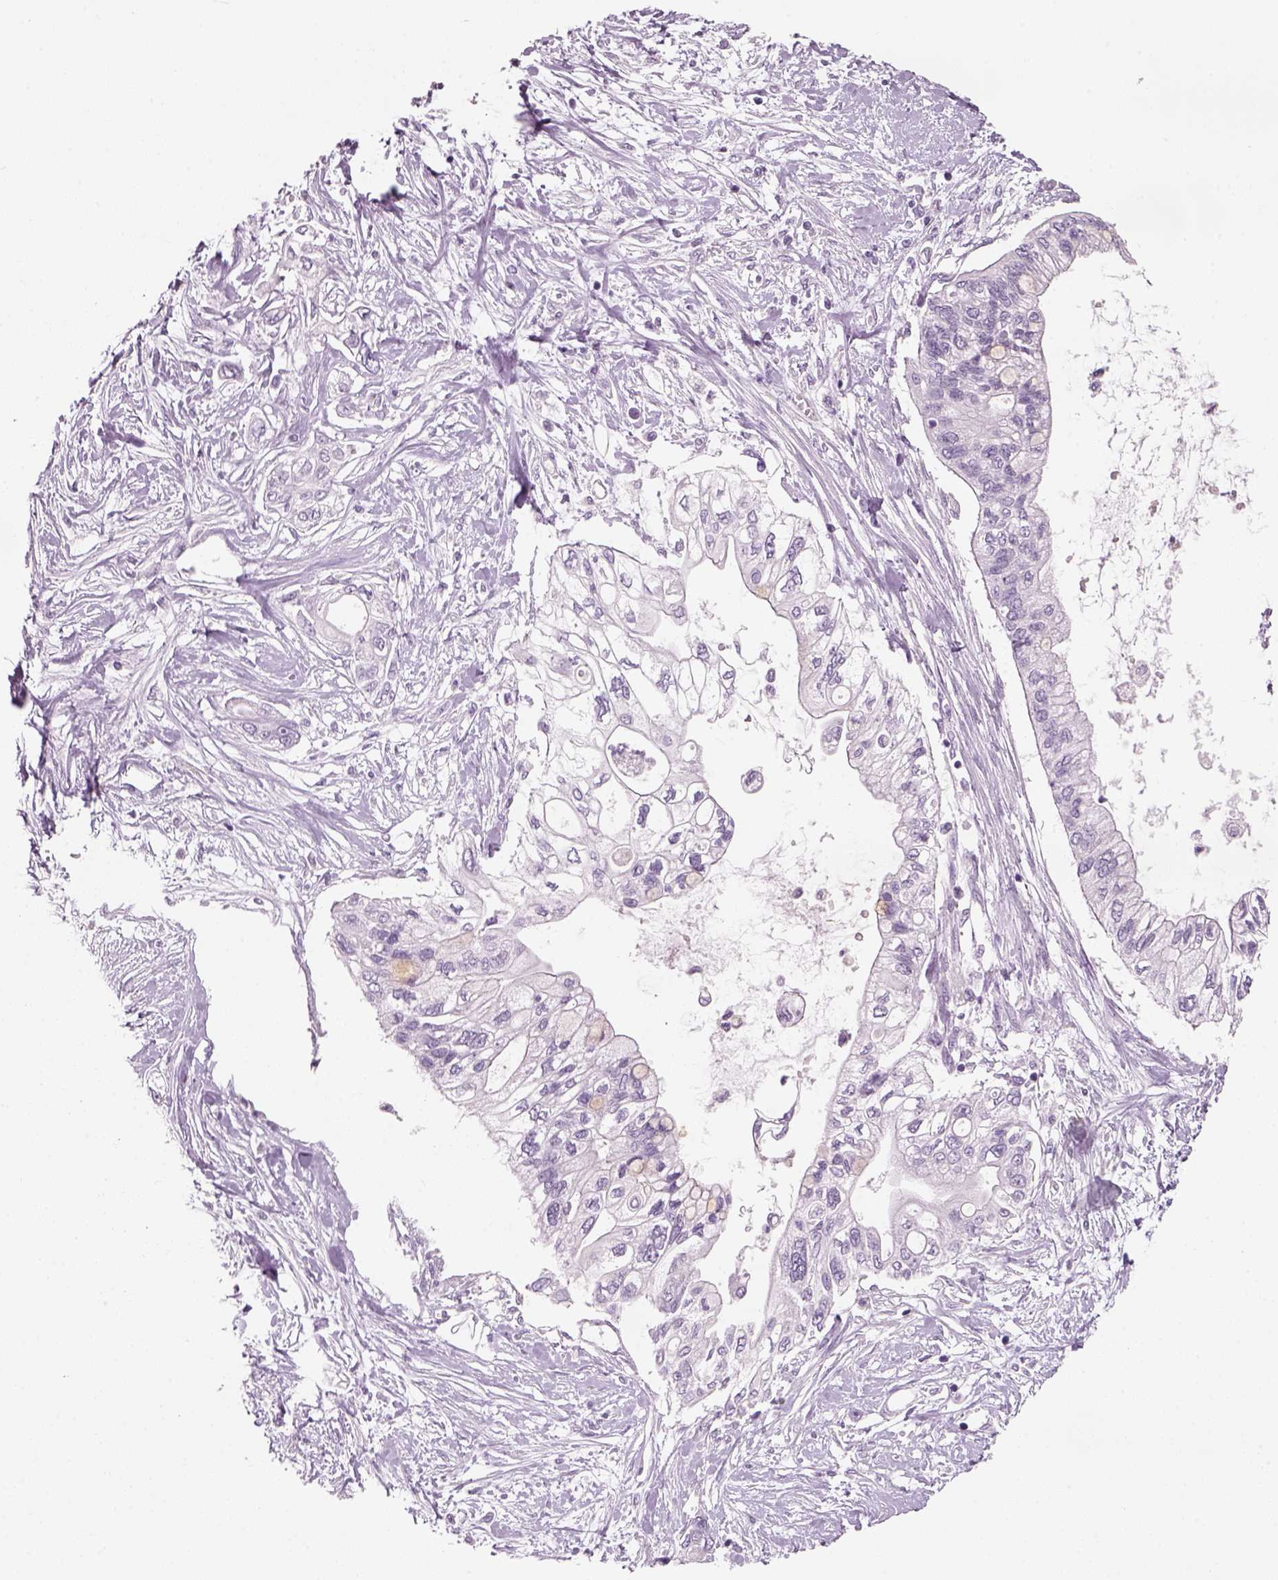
{"staining": {"intensity": "negative", "quantity": "none", "location": "none"}, "tissue": "pancreatic cancer", "cell_type": "Tumor cells", "image_type": "cancer", "snomed": [{"axis": "morphology", "description": "Adenocarcinoma, NOS"}, {"axis": "topography", "description": "Pancreas"}], "caption": "A high-resolution histopathology image shows immunohistochemistry (IHC) staining of pancreatic adenocarcinoma, which displays no significant positivity in tumor cells.", "gene": "SLC6A2", "patient": {"sex": "female", "age": 77}}